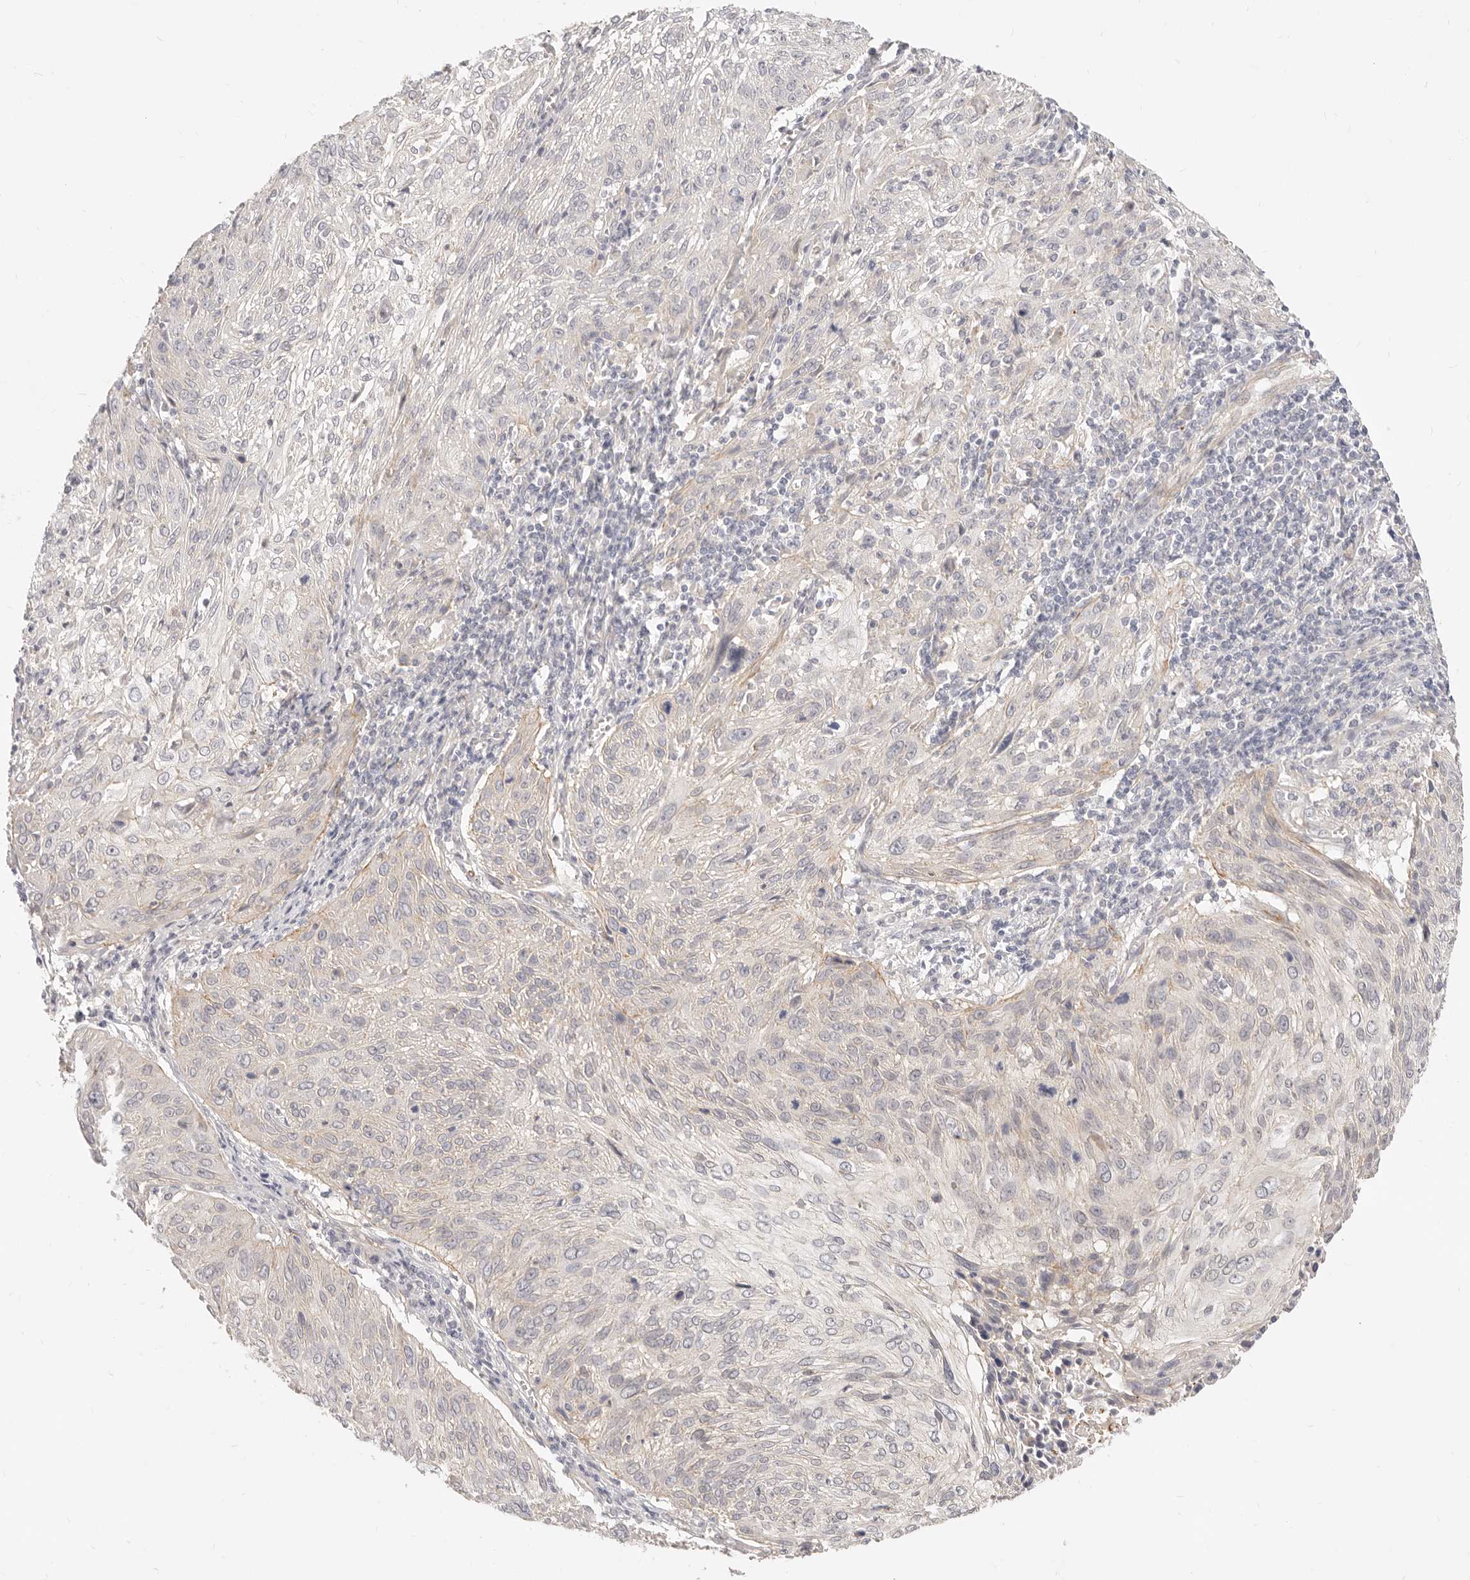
{"staining": {"intensity": "weak", "quantity": "<25%", "location": "cytoplasmic/membranous"}, "tissue": "cervical cancer", "cell_type": "Tumor cells", "image_type": "cancer", "snomed": [{"axis": "morphology", "description": "Squamous cell carcinoma, NOS"}, {"axis": "topography", "description": "Cervix"}], "caption": "The micrograph reveals no significant staining in tumor cells of cervical cancer (squamous cell carcinoma).", "gene": "UBXN10", "patient": {"sex": "female", "age": 51}}